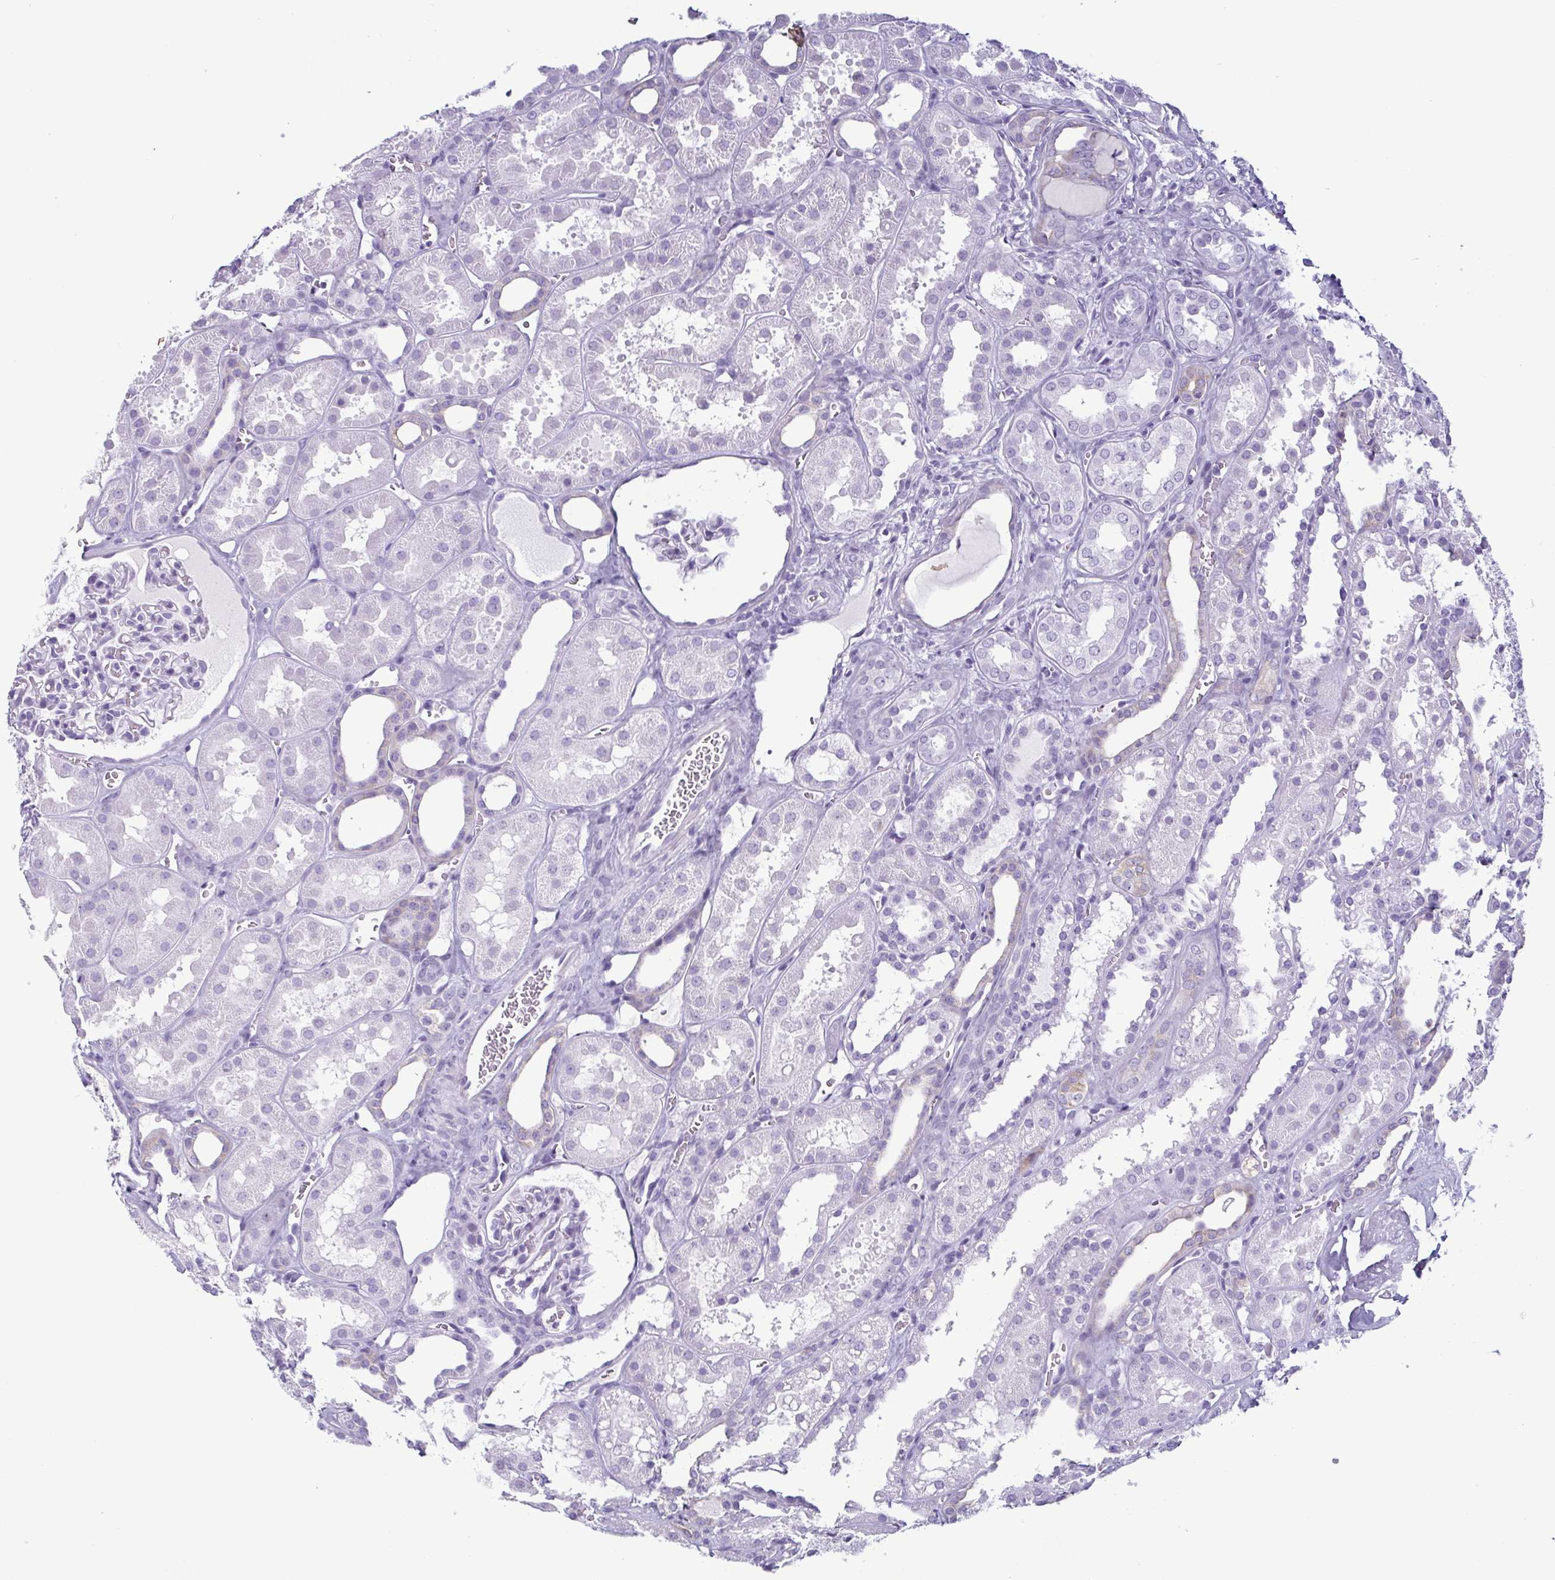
{"staining": {"intensity": "negative", "quantity": "none", "location": "none"}, "tissue": "kidney", "cell_type": "Cells in glomeruli", "image_type": "normal", "snomed": [{"axis": "morphology", "description": "Normal tissue, NOS"}, {"axis": "topography", "description": "Kidney"}], "caption": "A histopathology image of human kidney is negative for staining in cells in glomeruli. (DAB immunohistochemistry (IHC), high magnification).", "gene": "KRT10", "patient": {"sex": "female", "age": 41}}